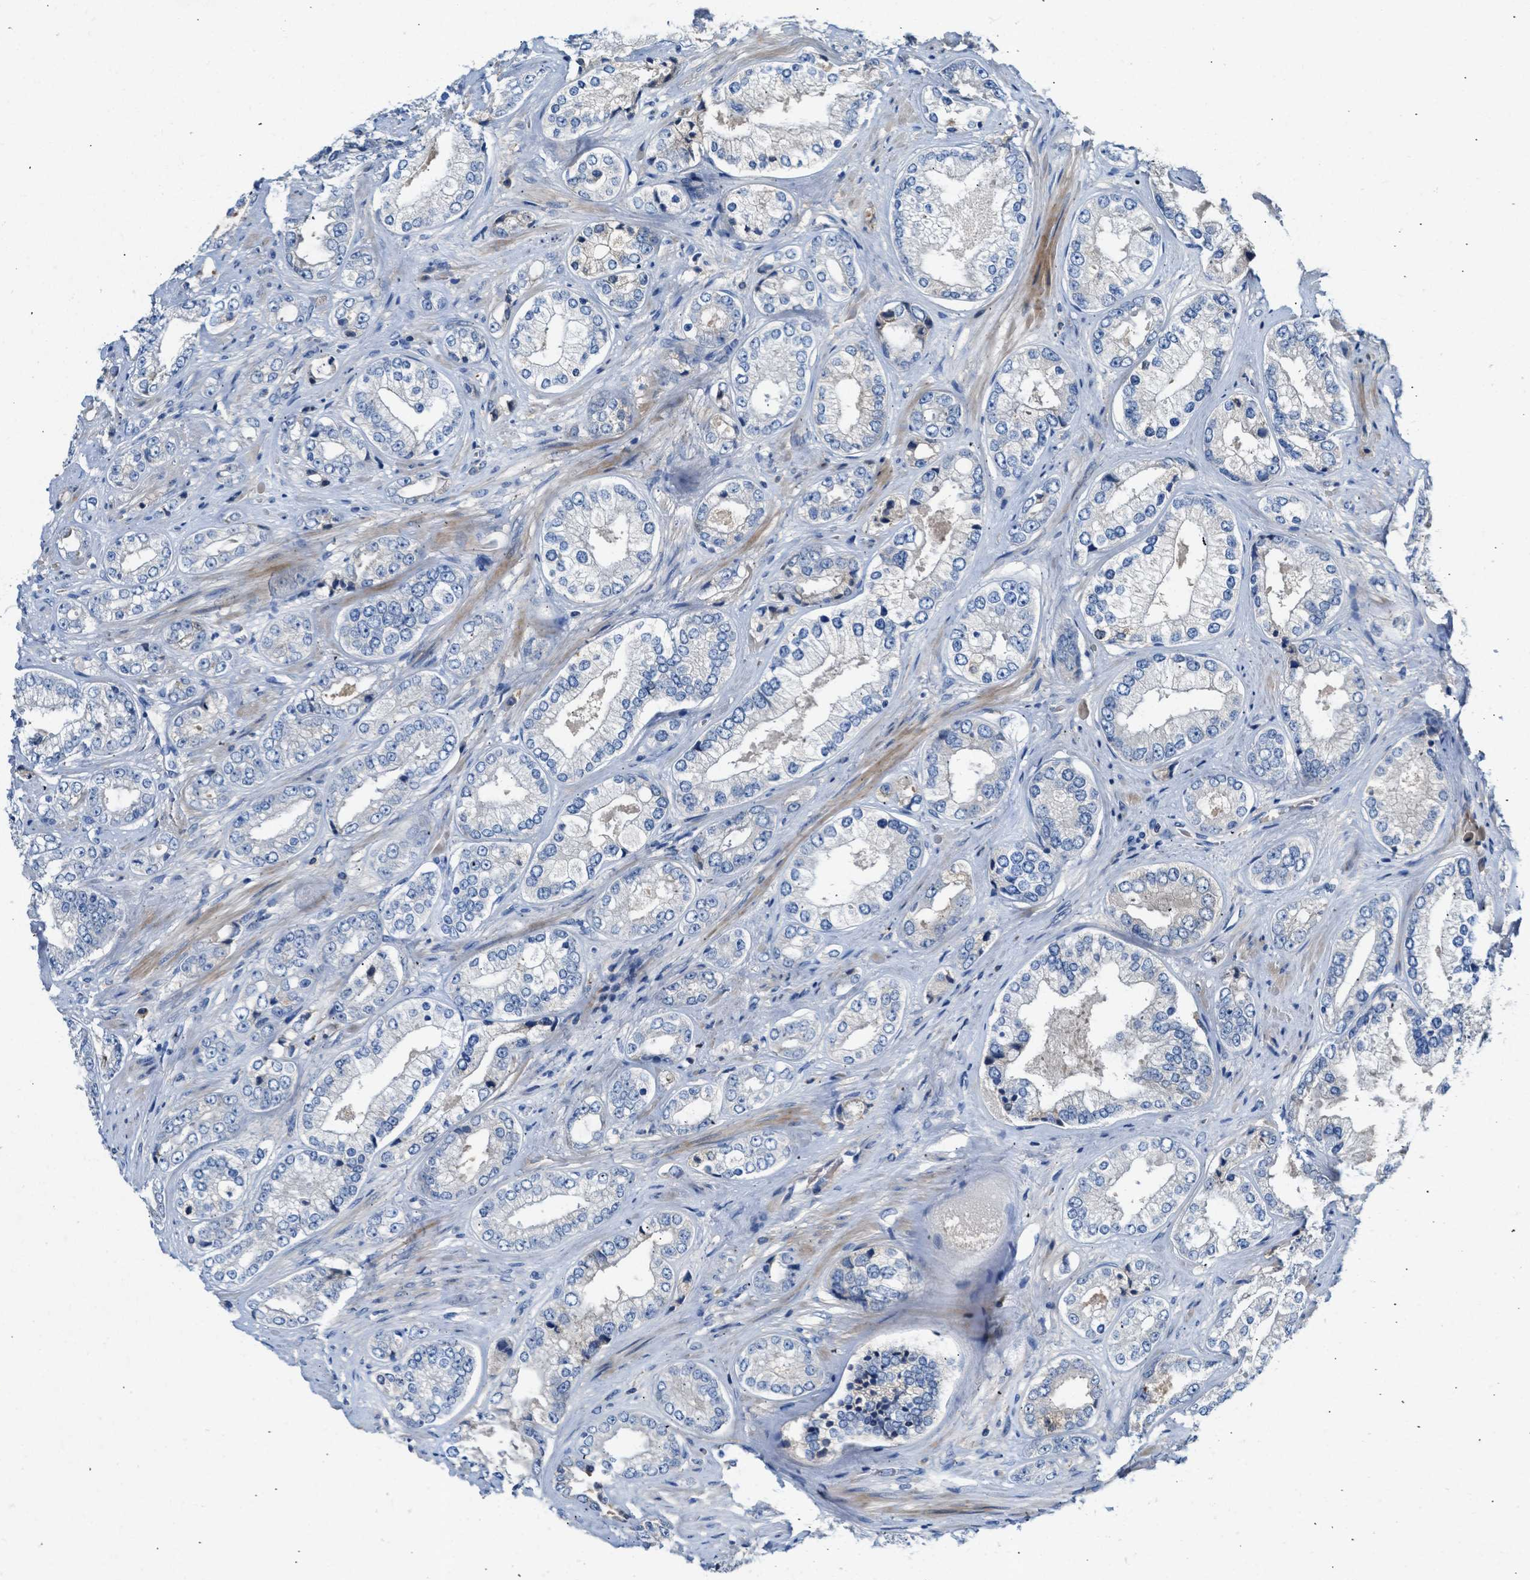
{"staining": {"intensity": "negative", "quantity": "none", "location": "none"}, "tissue": "prostate cancer", "cell_type": "Tumor cells", "image_type": "cancer", "snomed": [{"axis": "morphology", "description": "Adenocarcinoma, High grade"}, {"axis": "topography", "description": "Prostate"}], "caption": "High power microscopy photomicrograph of an IHC histopathology image of prostate cancer, revealing no significant positivity in tumor cells.", "gene": "RWDD2B", "patient": {"sex": "male", "age": 61}}